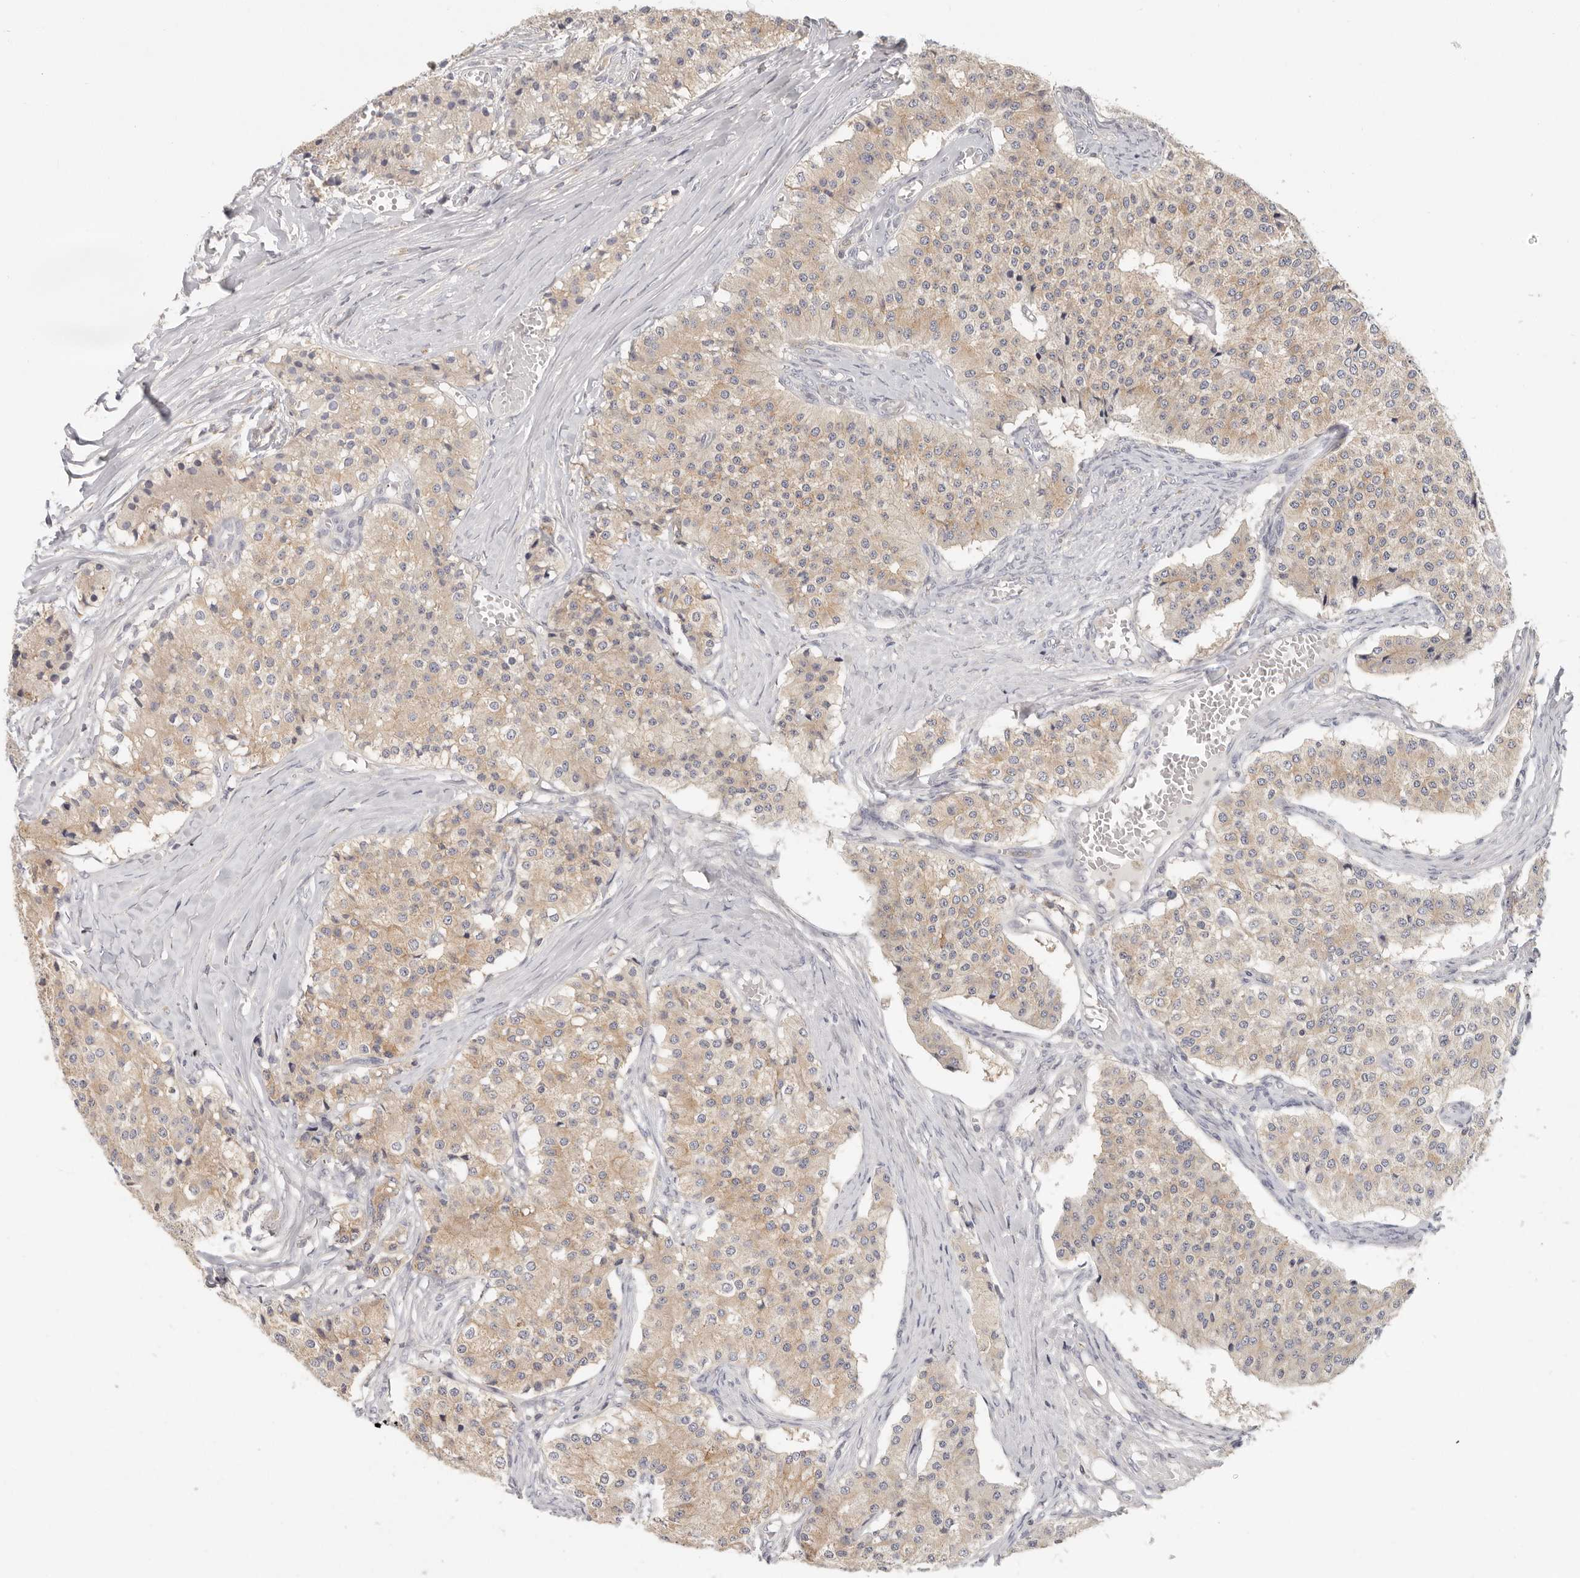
{"staining": {"intensity": "weak", "quantity": ">75%", "location": "cytoplasmic/membranous"}, "tissue": "carcinoid", "cell_type": "Tumor cells", "image_type": "cancer", "snomed": [{"axis": "morphology", "description": "Carcinoid, malignant, NOS"}, {"axis": "topography", "description": "Colon"}], "caption": "This histopathology image exhibits immunohistochemistry (IHC) staining of carcinoid, with low weak cytoplasmic/membranous staining in approximately >75% of tumor cells.", "gene": "ANXA9", "patient": {"sex": "female", "age": 52}}